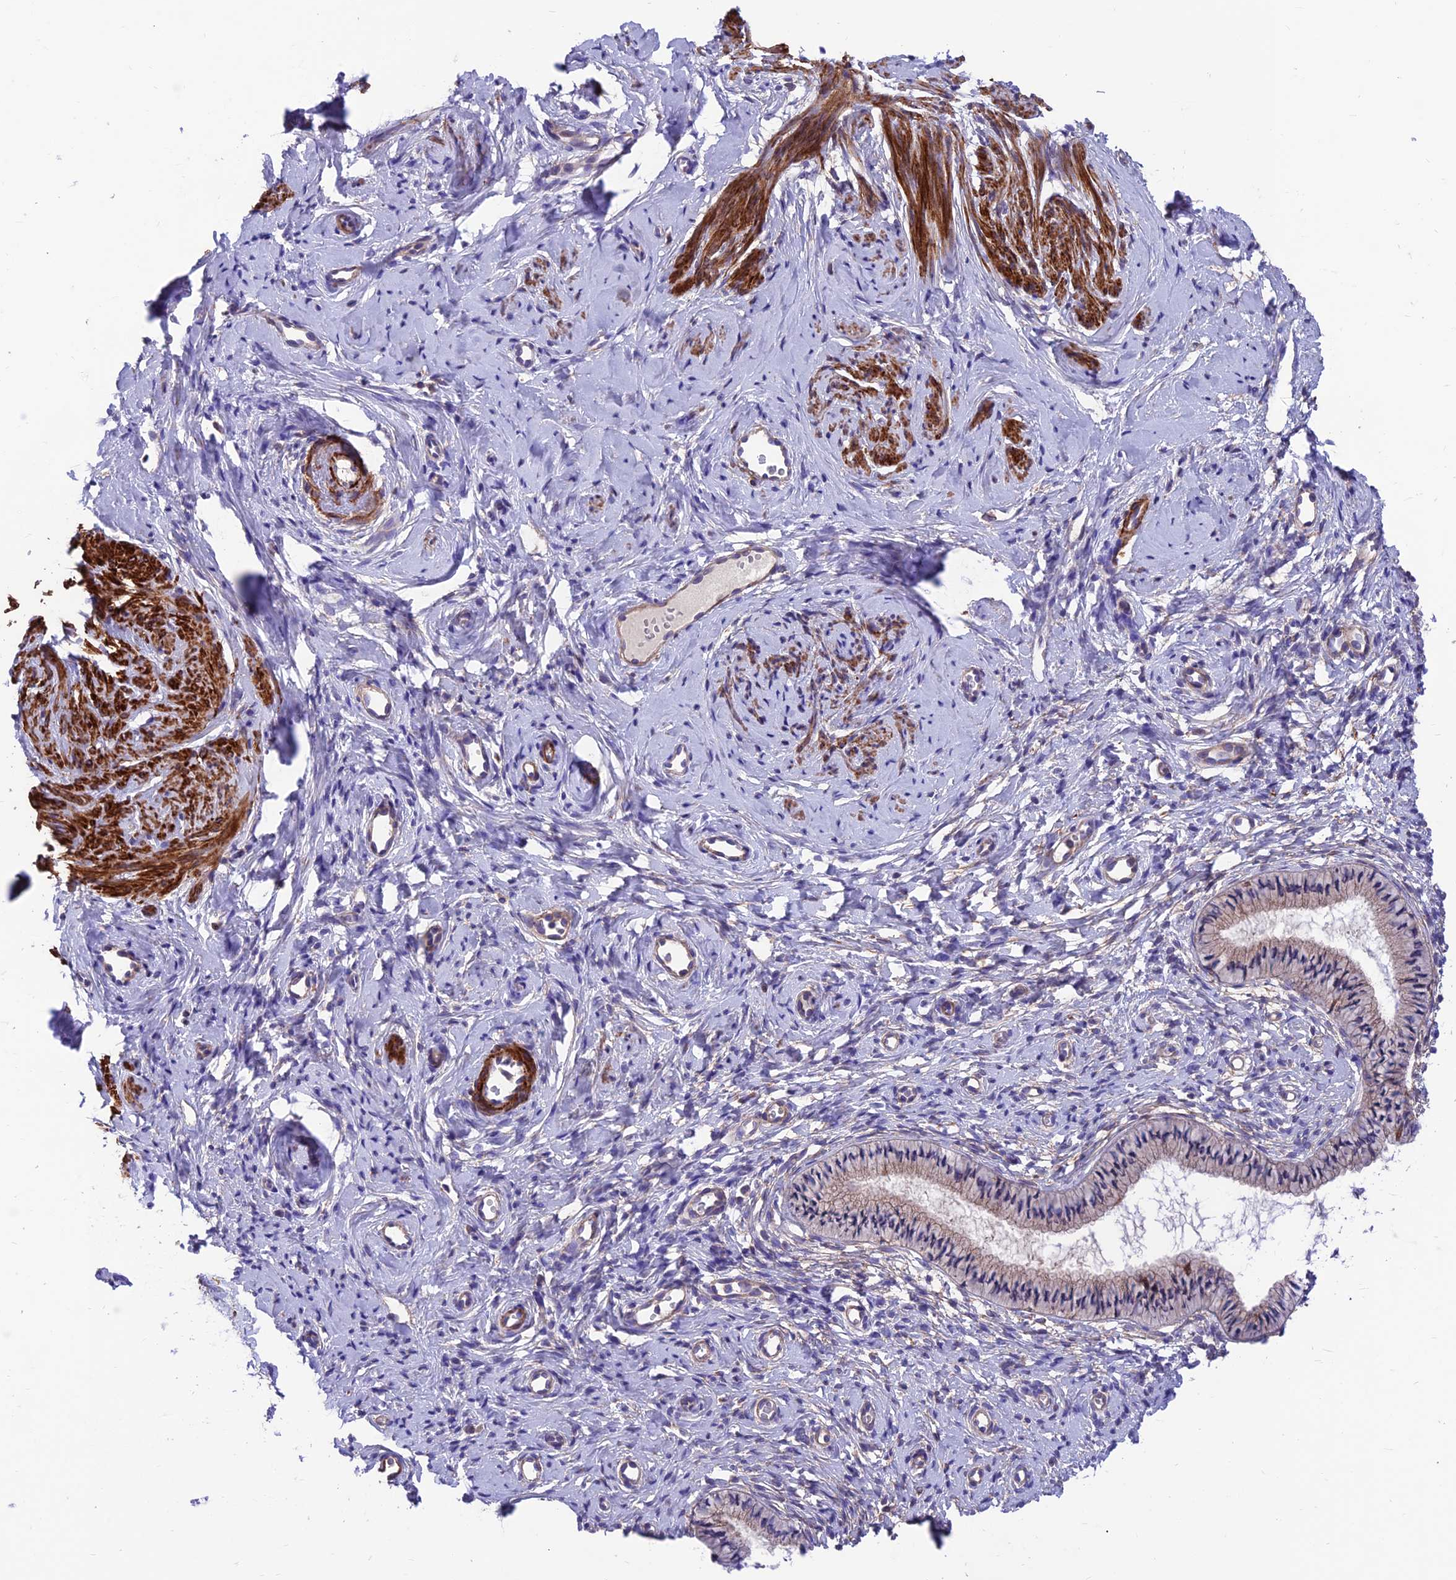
{"staining": {"intensity": "weak", "quantity": "<25%", "location": "cytoplasmic/membranous"}, "tissue": "cervix", "cell_type": "Glandular cells", "image_type": "normal", "snomed": [{"axis": "morphology", "description": "Normal tissue, NOS"}, {"axis": "topography", "description": "Cervix"}], "caption": "Immunohistochemistry (IHC) histopathology image of unremarkable human cervix stained for a protein (brown), which shows no staining in glandular cells.", "gene": "VPS16", "patient": {"sex": "female", "age": 57}}